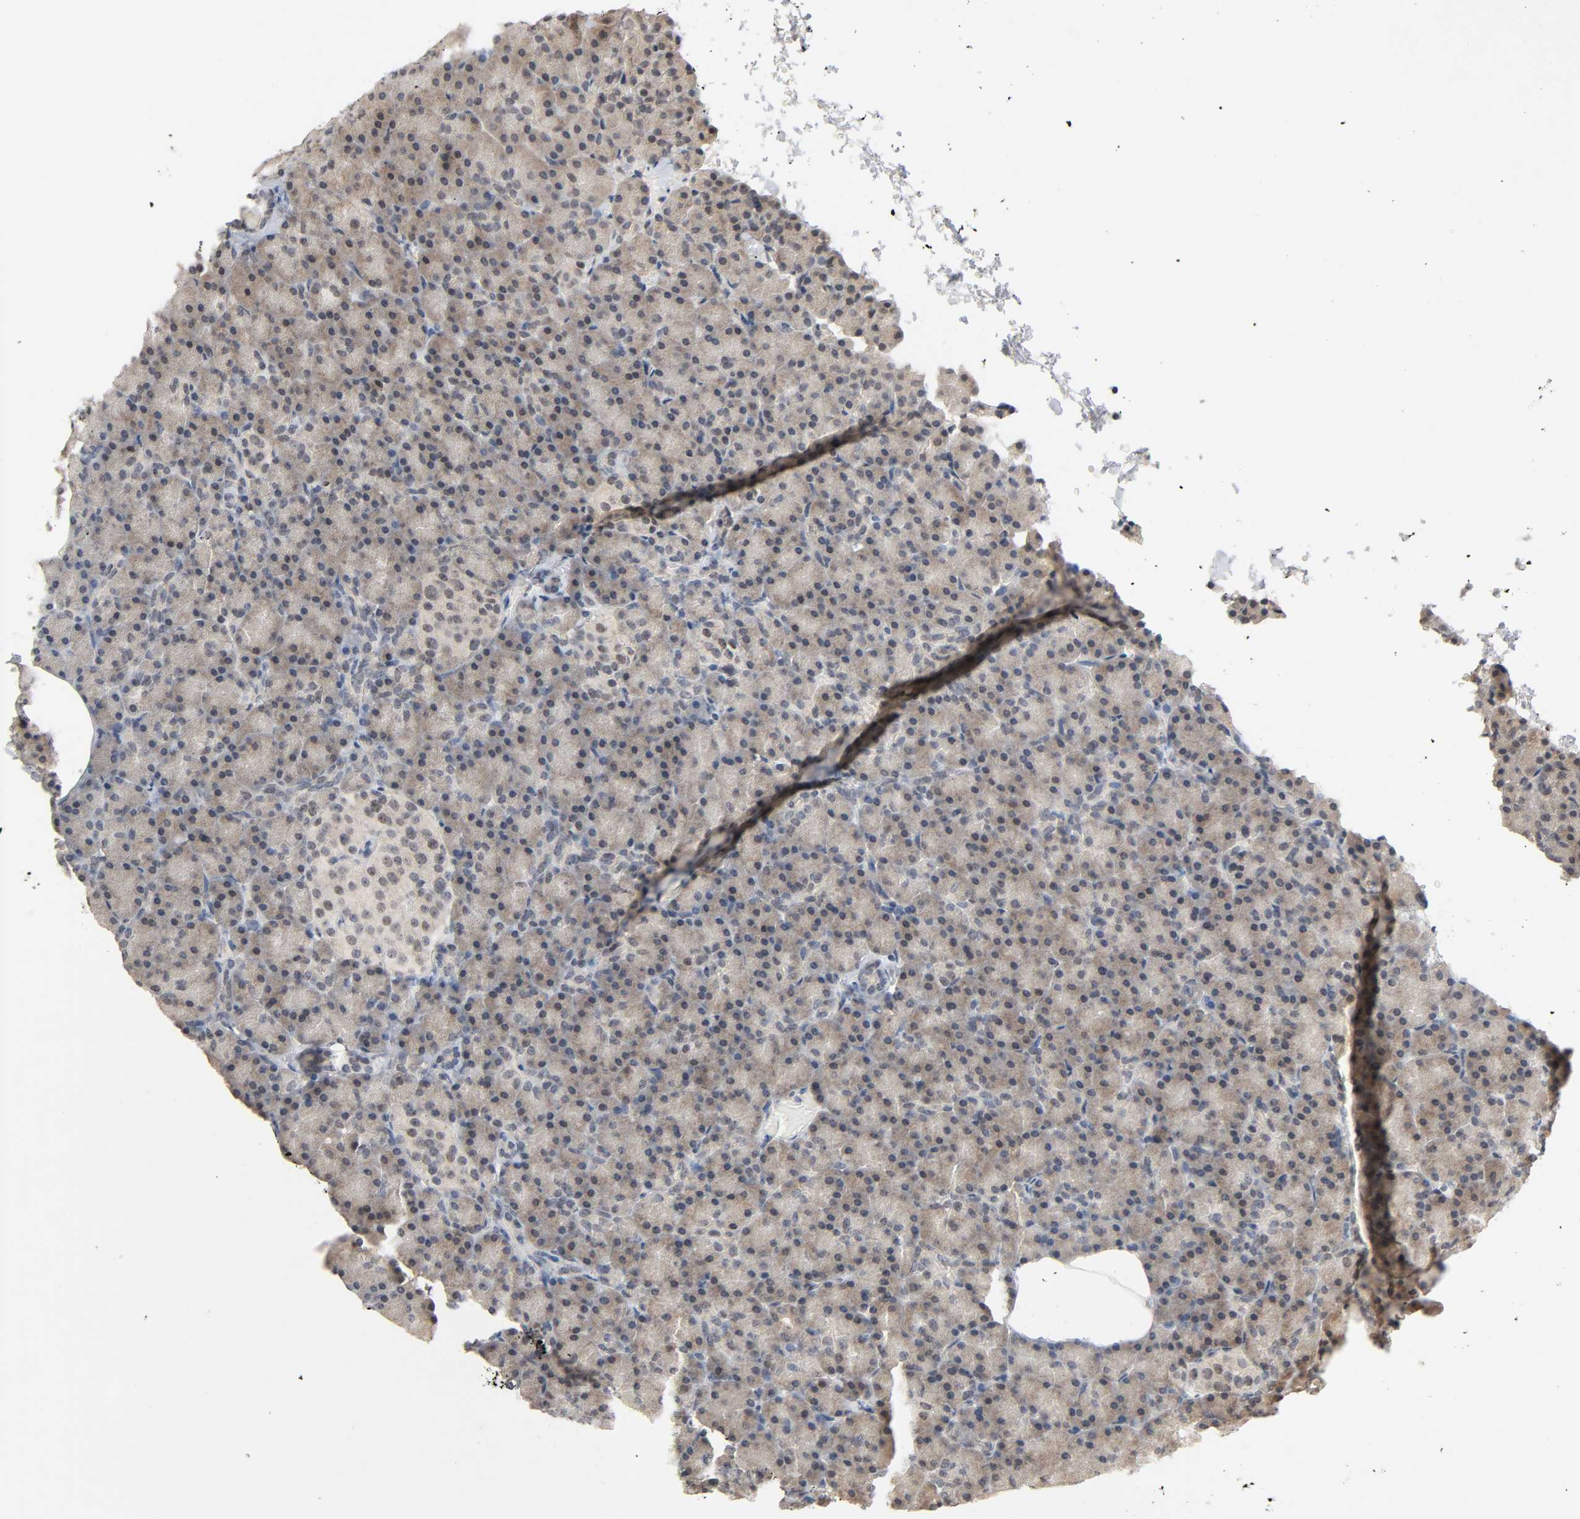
{"staining": {"intensity": "strong", "quantity": "25%-75%", "location": "cytoplasmic/membranous"}, "tissue": "pancreas", "cell_type": "Exocrine glandular cells", "image_type": "normal", "snomed": [{"axis": "morphology", "description": "Normal tissue, NOS"}, {"axis": "topography", "description": "Pancreas"}], "caption": "The image exhibits a brown stain indicating the presence of a protein in the cytoplasmic/membranous of exocrine glandular cells in pancreas. (brown staining indicates protein expression, while blue staining denotes nuclei).", "gene": "MAPKAPK5", "patient": {"sex": "female", "age": 43}}